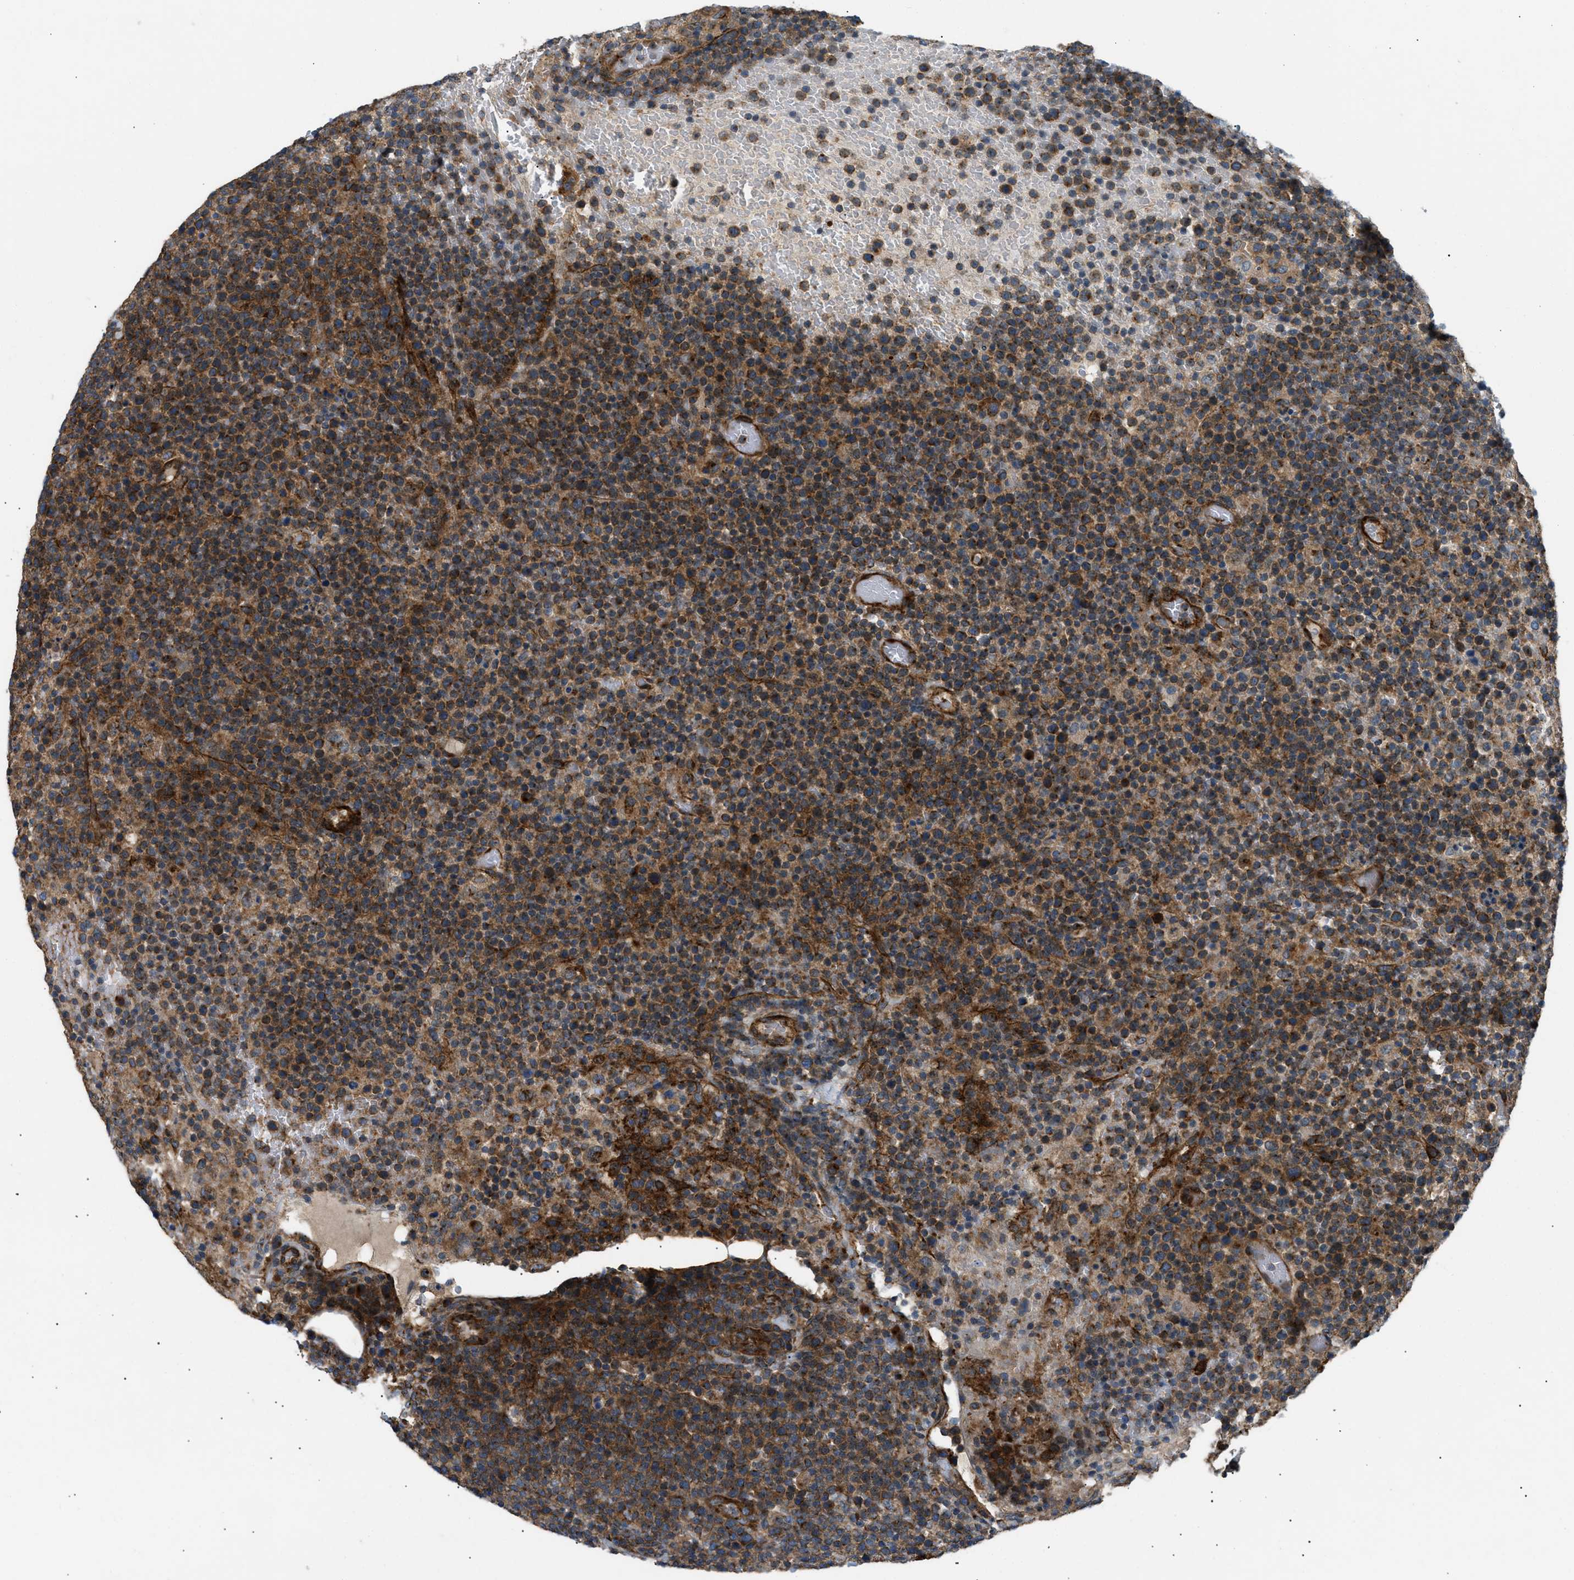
{"staining": {"intensity": "strong", "quantity": ">75%", "location": "cytoplasmic/membranous"}, "tissue": "lymphoma", "cell_type": "Tumor cells", "image_type": "cancer", "snomed": [{"axis": "morphology", "description": "Malignant lymphoma, non-Hodgkin's type, High grade"}, {"axis": "topography", "description": "Lymph node"}], "caption": "About >75% of tumor cells in malignant lymphoma, non-Hodgkin's type (high-grade) display strong cytoplasmic/membranous protein positivity as visualized by brown immunohistochemical staining.", "gene": "LYSMD3", "patient": {"sex": "male", "age": 61}}